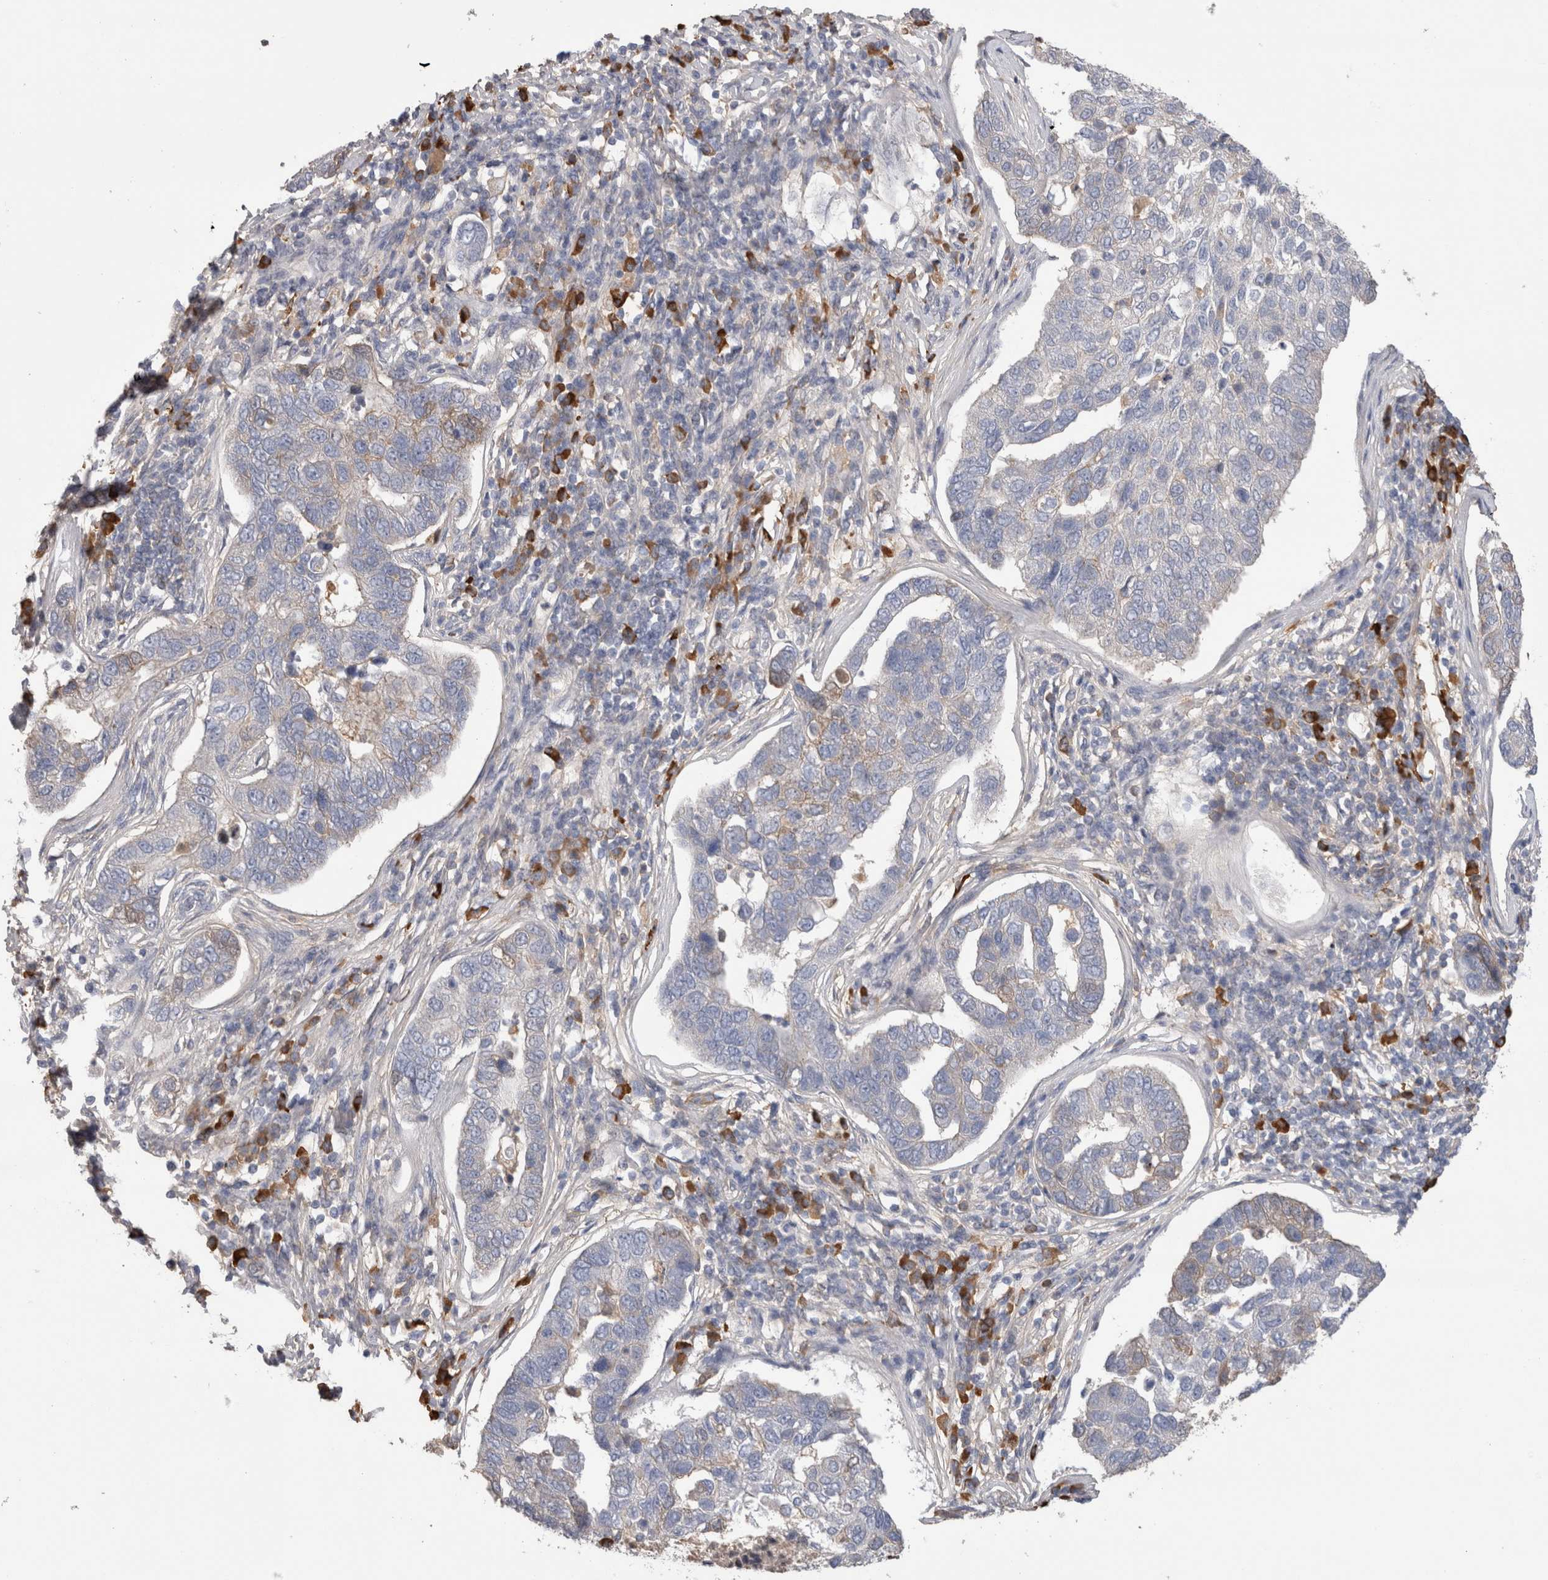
{"staining": {"intensity": "negative", "quantity": "none", "location": "none"}, "tissue": "pancreatic cancer", "cell_type": "Tumor cells", "image_type": "cancer", "snomed": [{"axis": "morphology", "description": "Adenocarcinoma, NOS"}, {"axis": "topography", "description": "Pancreas"}], "caption": "A high-resolution photomicrograph shows IHC staining of adenocarcinoma (pancreatic), which reveals no significant expression in tumor cells.", "gene": "PPP3CC", "patient": {"sex": "female", "age": 61}}